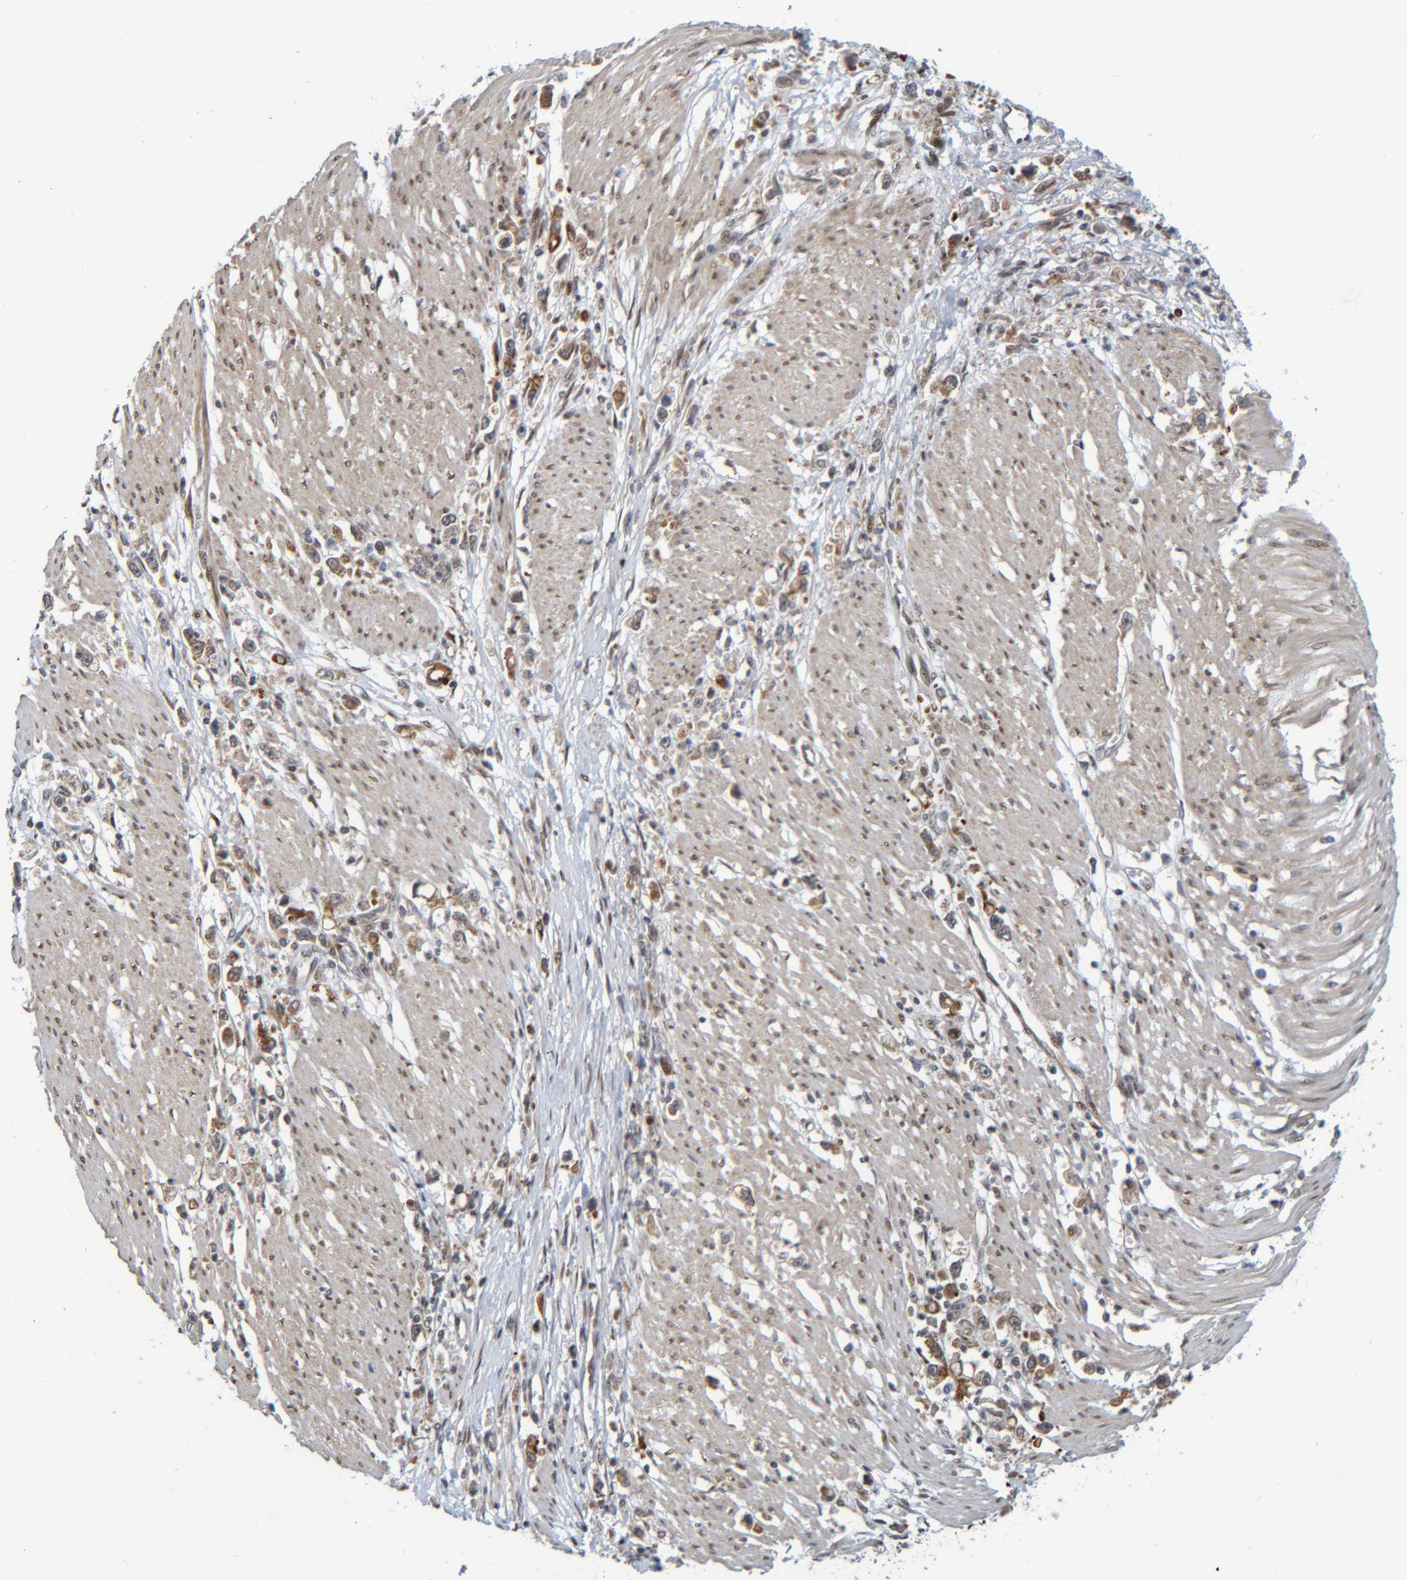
{"staining": {"intensity": "moderate", "quantity": "<25%", "location": "cytoplasmic/membranous"}, "tissue": "stomach cancer", "cell_type": "Tumor cells", "image_type": "cancer", "snomed": [{"axis": "morphology", "description": "Adenocarcinoma, NOS"}, {"axis": "topography", "description": "Stomach"}], "caption": "Immunohistochemical staining of human stomach adenocarcinoma reveals moderate cytoplasmic/membranous protein staining in approximately <25% of tumor cells.", "gene": "CCDC57", "patient": {"sex": "female", "age": 59}}